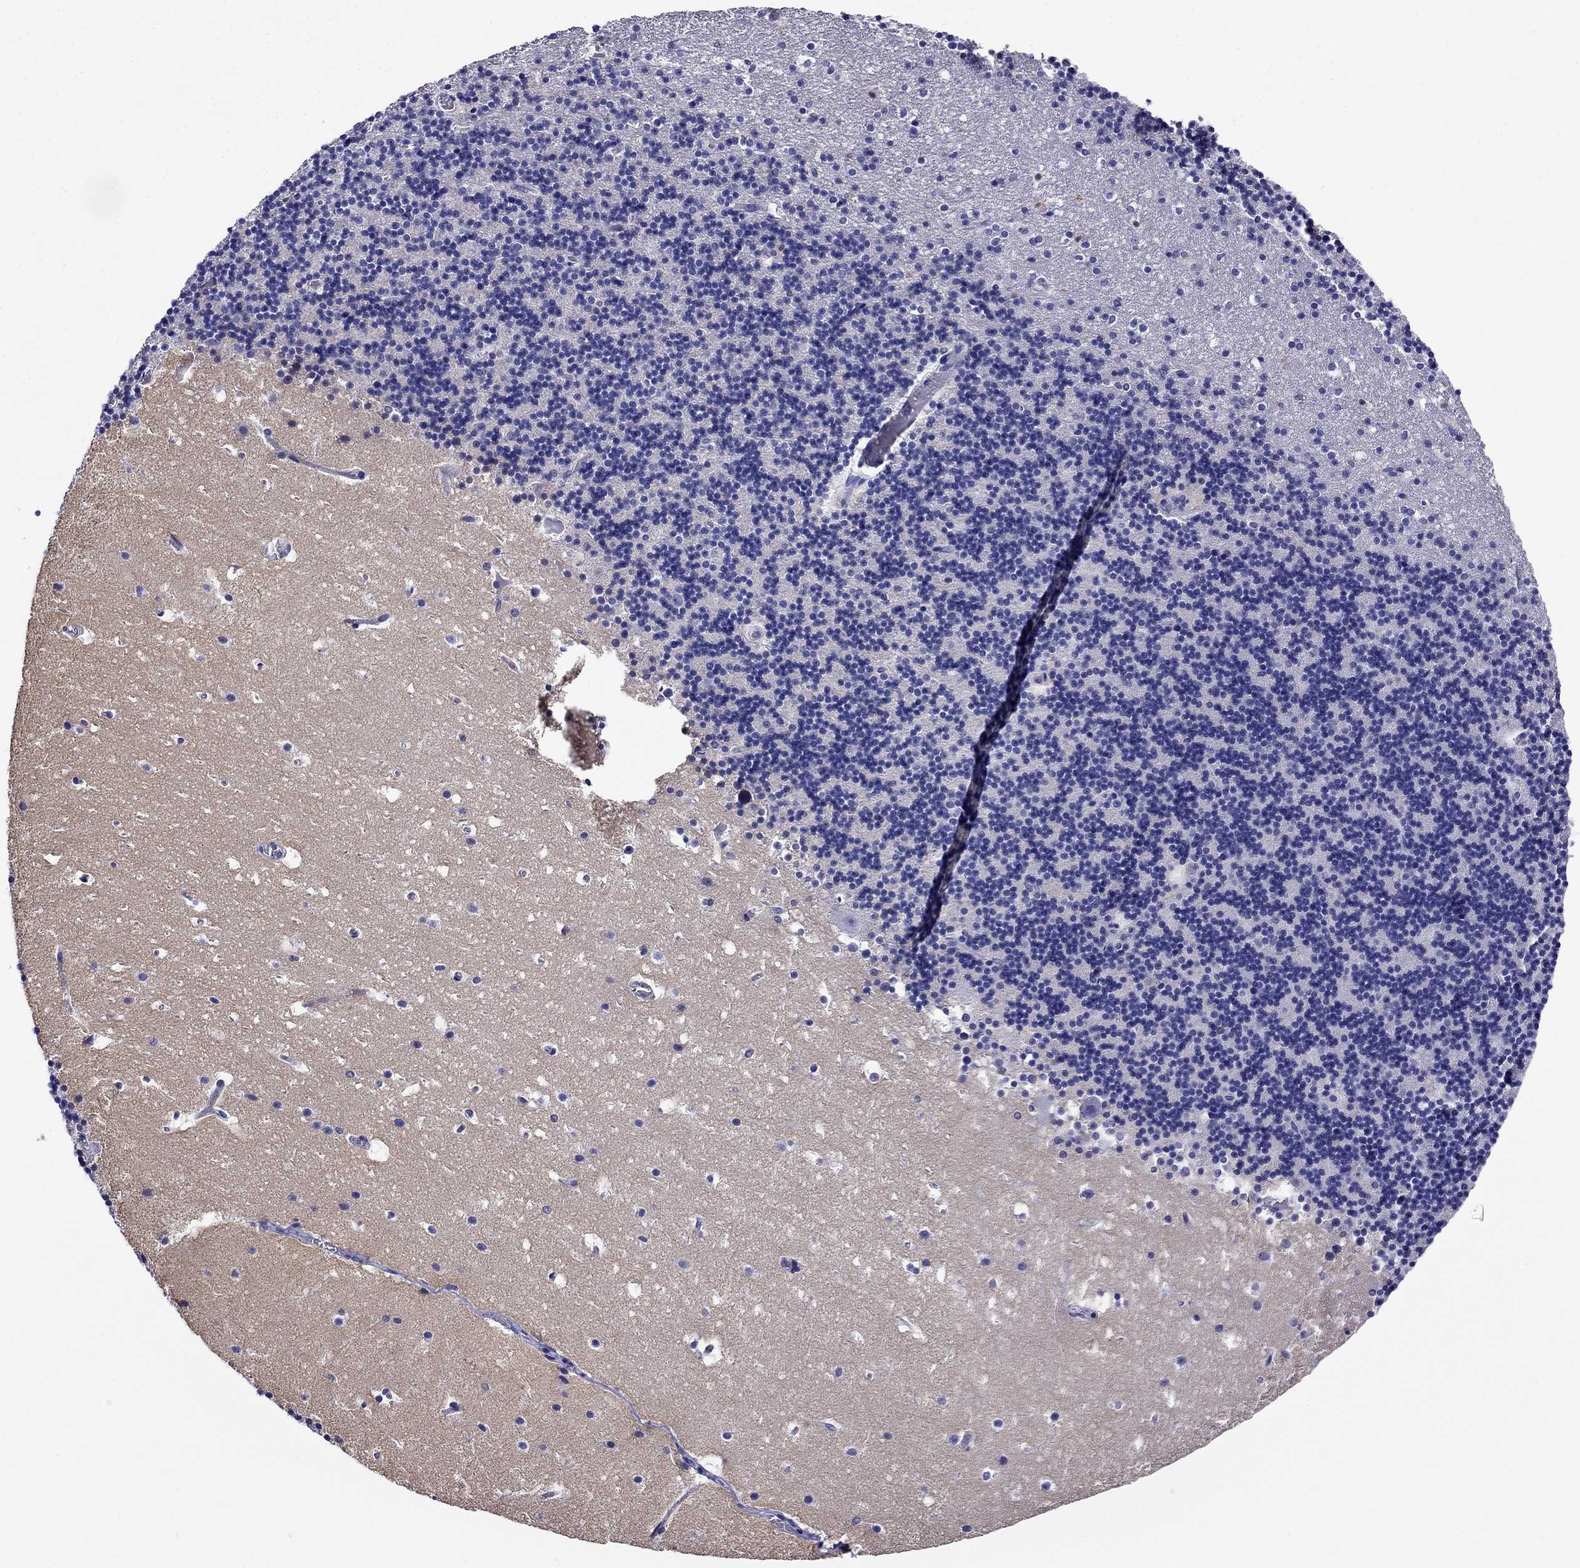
{"staining": {"intensity": "negative", "quantity": "none", "location": "none"}, "tissue": "cerebellum", "cell_type": "Cells in granular layer", "image_type": "normal", "snomed": [{"axis": "morphology", "description": "Normal tissue, NOS"}, {"axis": "topography", "description": "Cerebellum"}], "caption": "Immunohistochemistry (IHC) of normal human cerebellum exhibits no positivity in cells in granular layer. Nuclei are stained in blue.", "gene": "MC5R", "patient": {"sex": "male", "age": 37}}